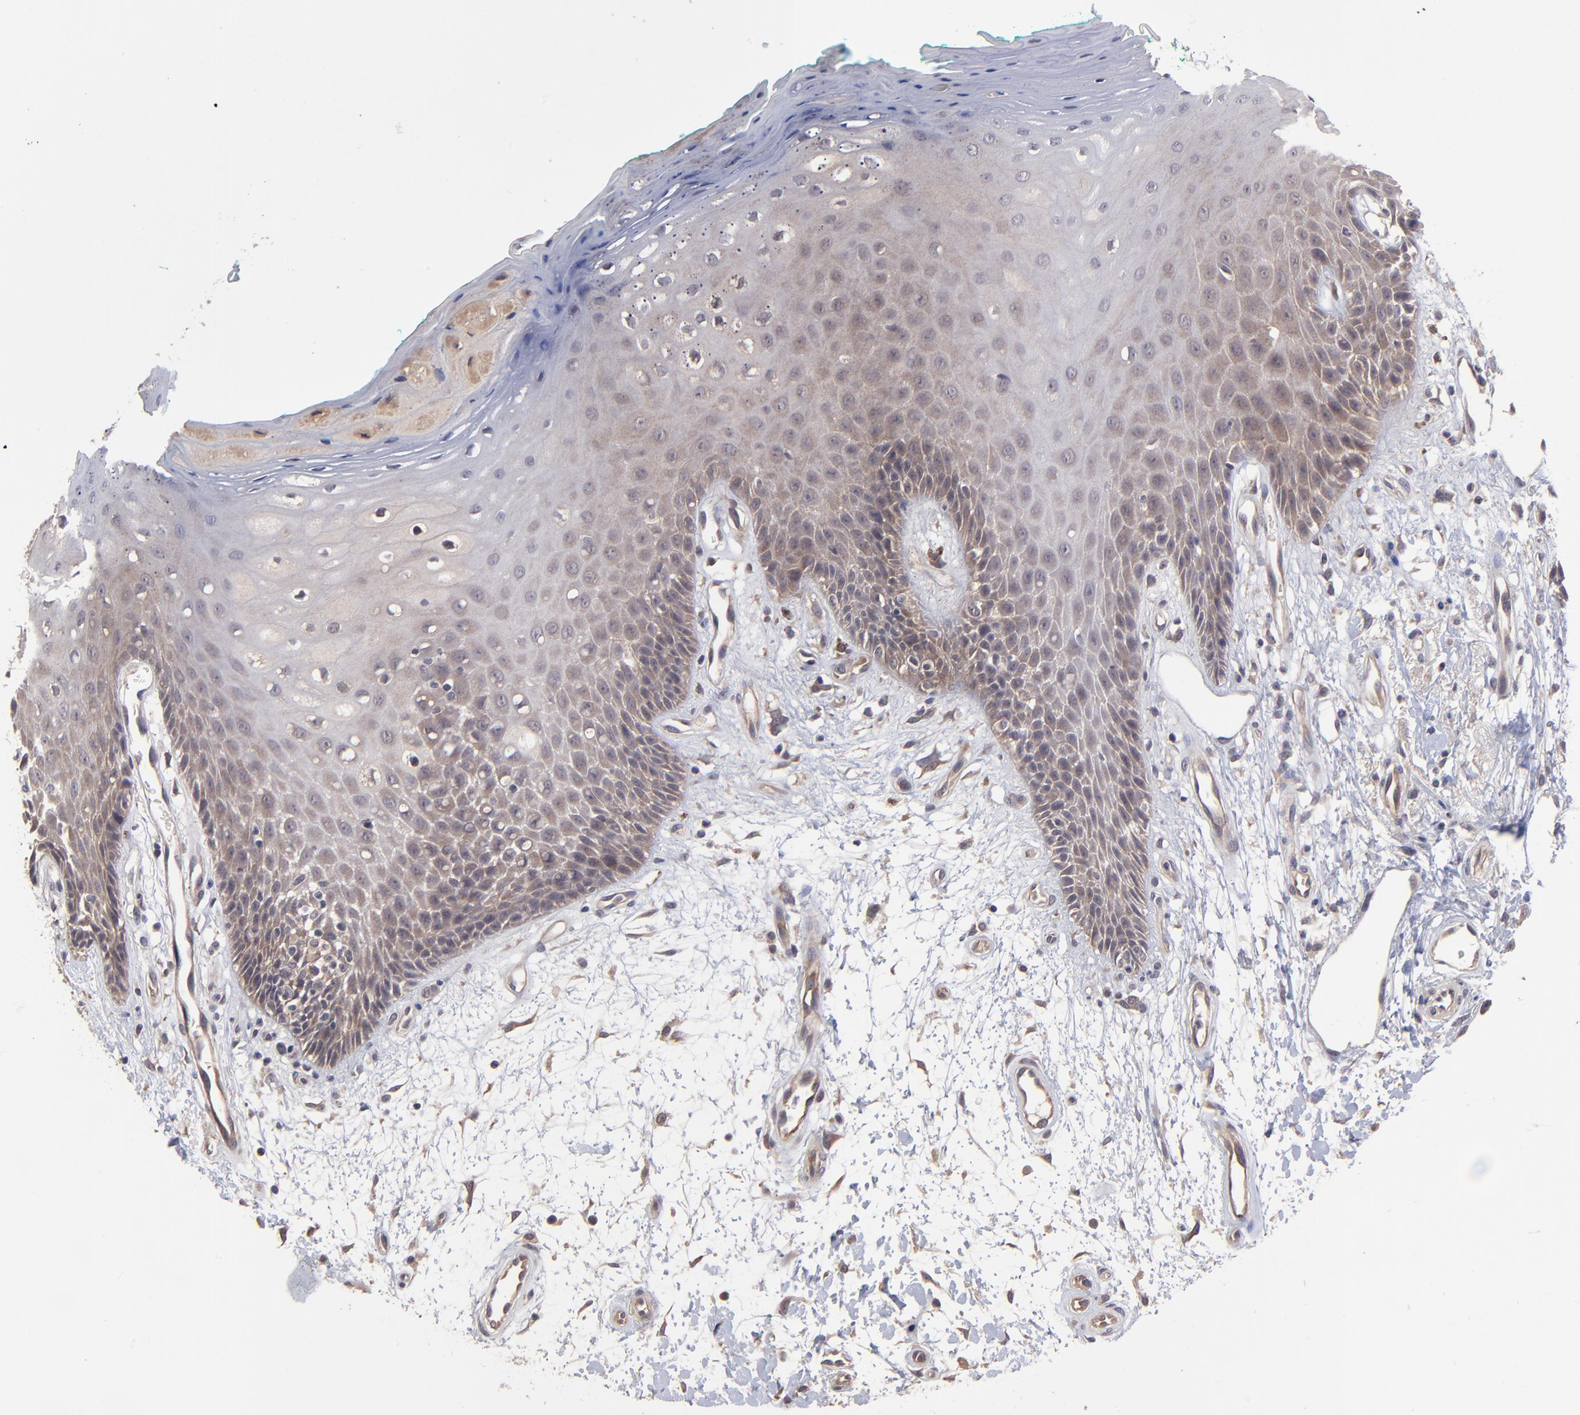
{"staining": {"intensity": "weak", "quantity": "25%-75%", "location": "cytoplasmic/membranous"}, "tissue": "oral mucosa", "cell_type": "Squamous epithelial cells", "image_type": "normal", "snomed": [{"axis": "morphology", "description": "Normal tissue, NOS"}, {"axis": "morphology", "description": "Squamous cell carcinoma, NOS"}, {"axis": "topography", "description": "Skeletal muscle"}, {"axis": "topography", "description": "Oral tissue"}, {"axis": "topography", "description": "Head-Neck"}], "caption": "Normal oral mucosa displays weak cytoplasmic/membranous expression in about 25%-75% of squamous epithelial cells The protein is shown in brown color, while the nuclei are stained blue..", "gene": "ZNF780A", "patient": {"sex": "female", "age": 84}}